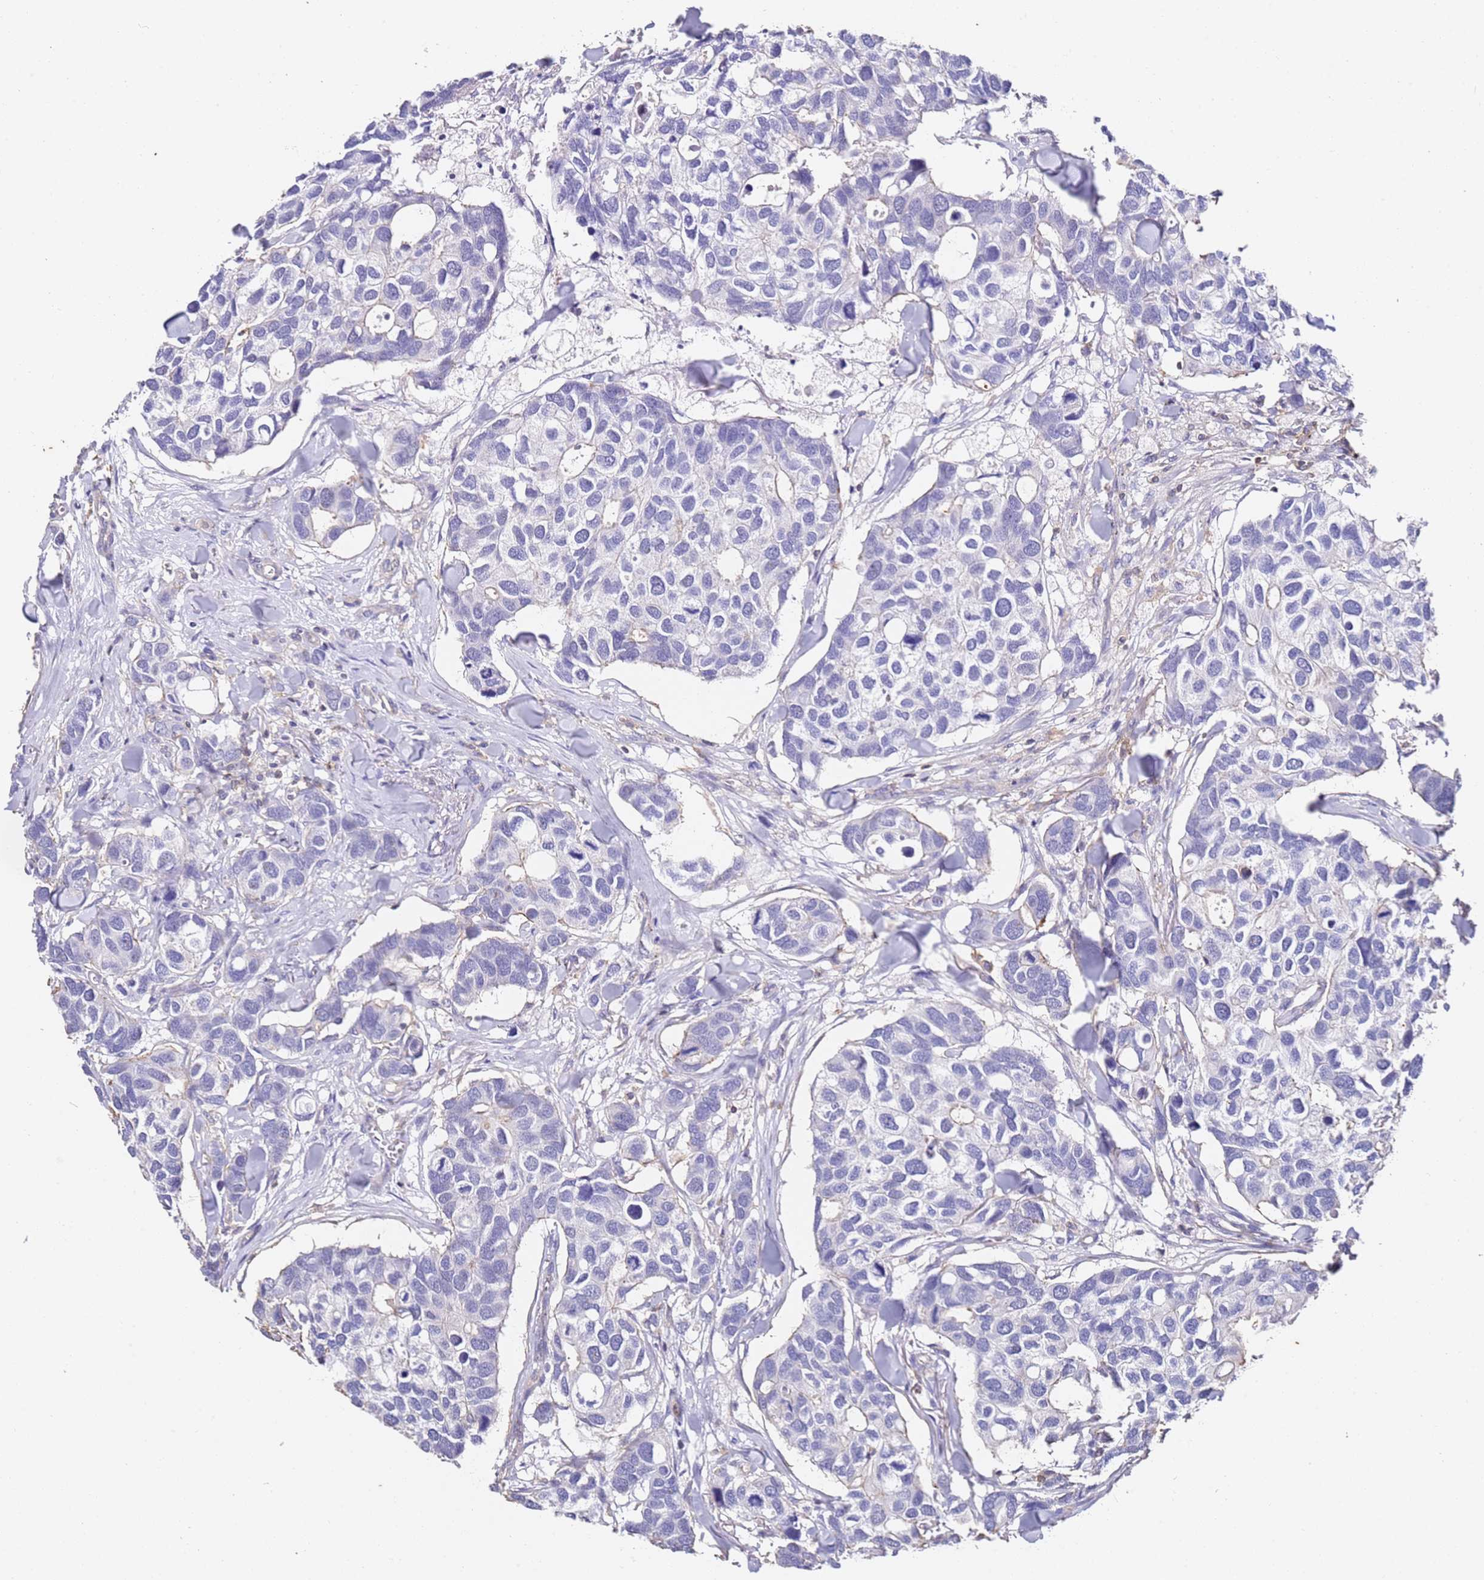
{"staining": {"intensity": "weak", "quantity": "<25%", "location": "cytoplasmic/membranous"}, "tissue": "breast cancer", "cell_type": "Tumor cells", "image_type": "cancer", "snomed": [{"axis": "morphology", "description": "Duct carcinoma"}, {"axis": "topography", "description": "Breast"}], "caption": "Immunohistochemistry photomicrograph of infiltrating ductal carcinoma (breast) stained for a protein (brown), which exhibits no expression in tumor cells. (IHC, brightfield microscopy, high magnification).", "gene": "ZNF671", "patient": {"sex": "female", "age": 83}}